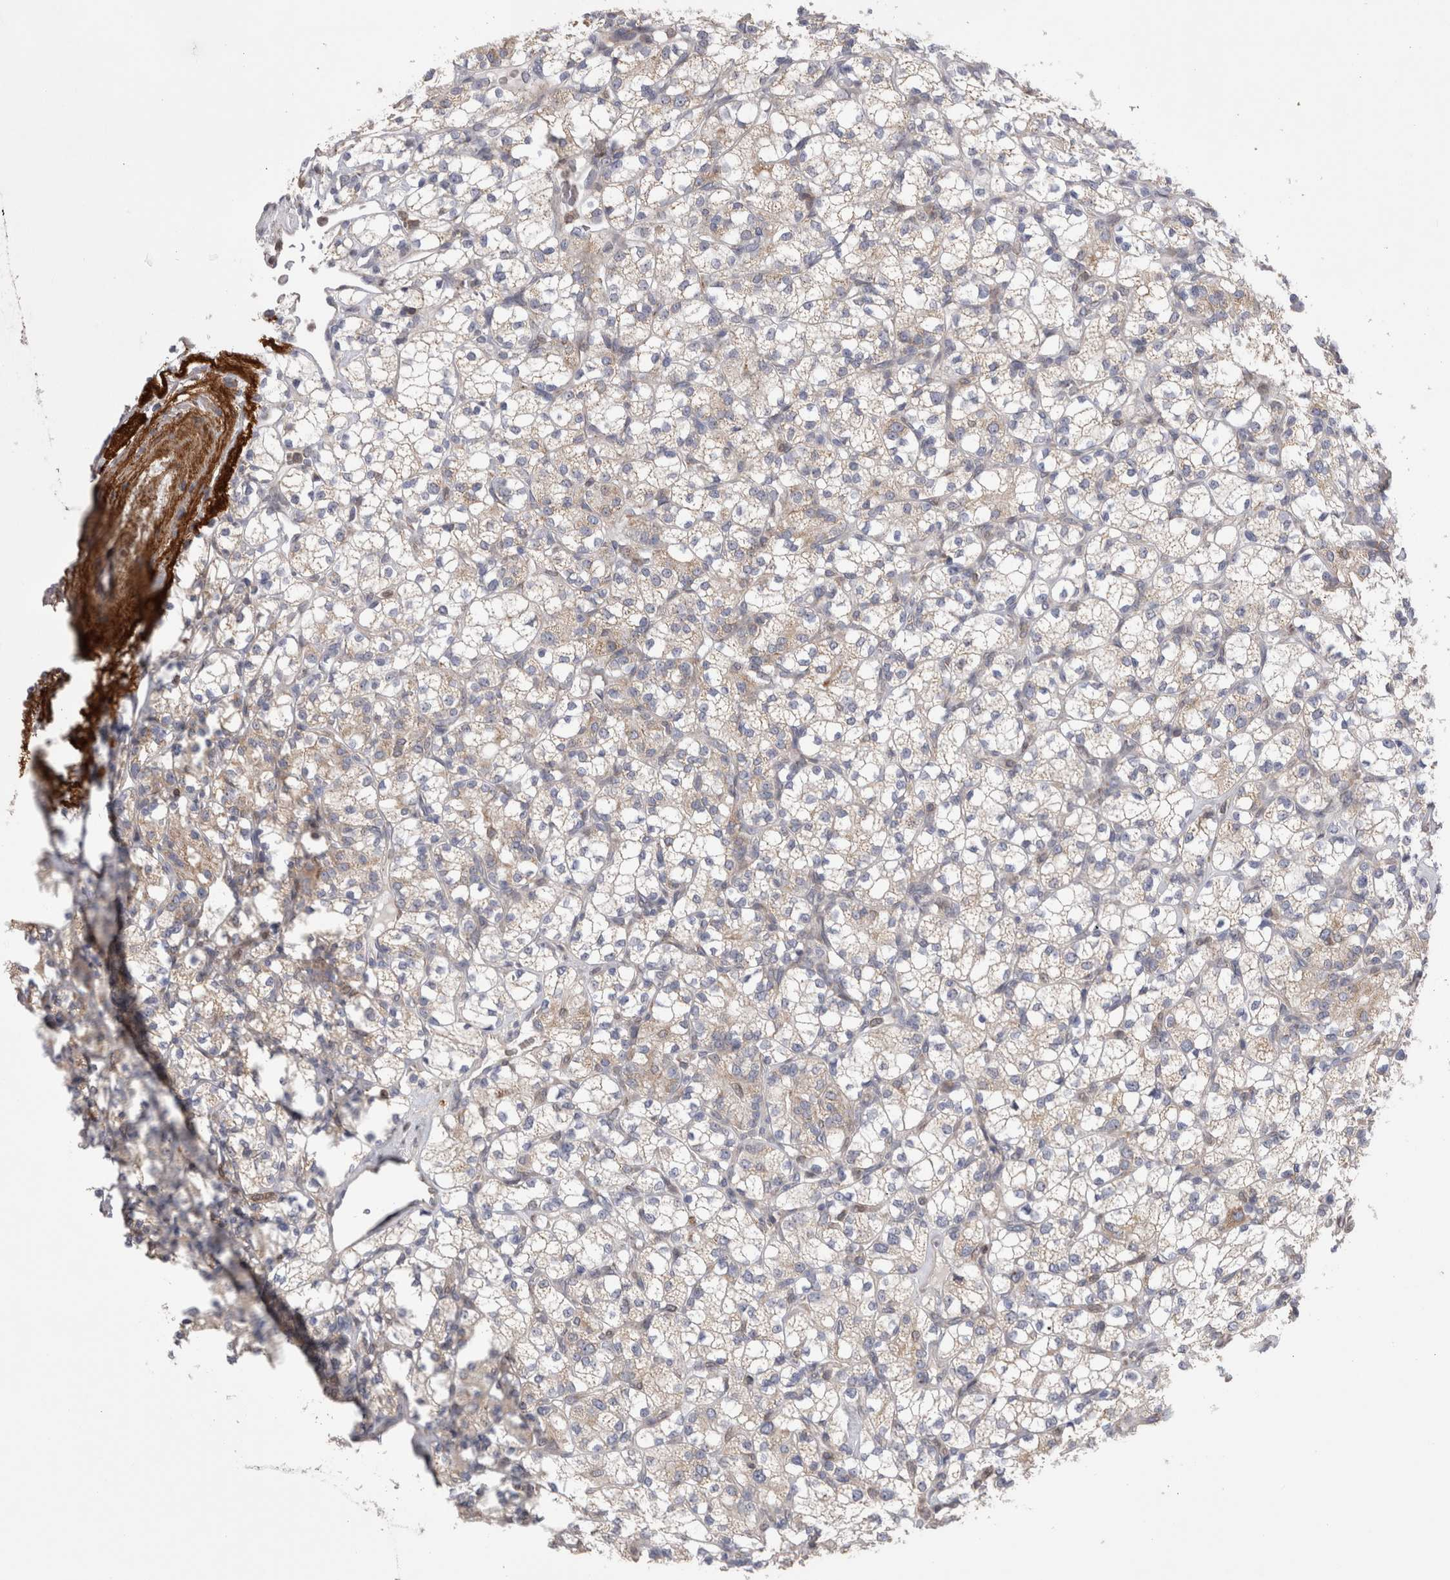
{"staining": {"intensity": "weak", "quantity": "<25%", "location": "cytoplasmic/membranous"}, "tissue": "renal cancer", "cell_type": "Tumor cells", "image_type": "cancer", "snomed": [{"axis": "morphology", "description": "Adenocarcinoma, NOS"}, {"axis": "topography", "description": "Kidney"}], "caption": "IHC of human renal cancer (adenocarcinoma) demonstrates no expression in tumor cells. (DAB immunohistochemistry (IHC), high magnification).", "gene": "DARS2", "patient": {"sex": "male", "age": 77}}